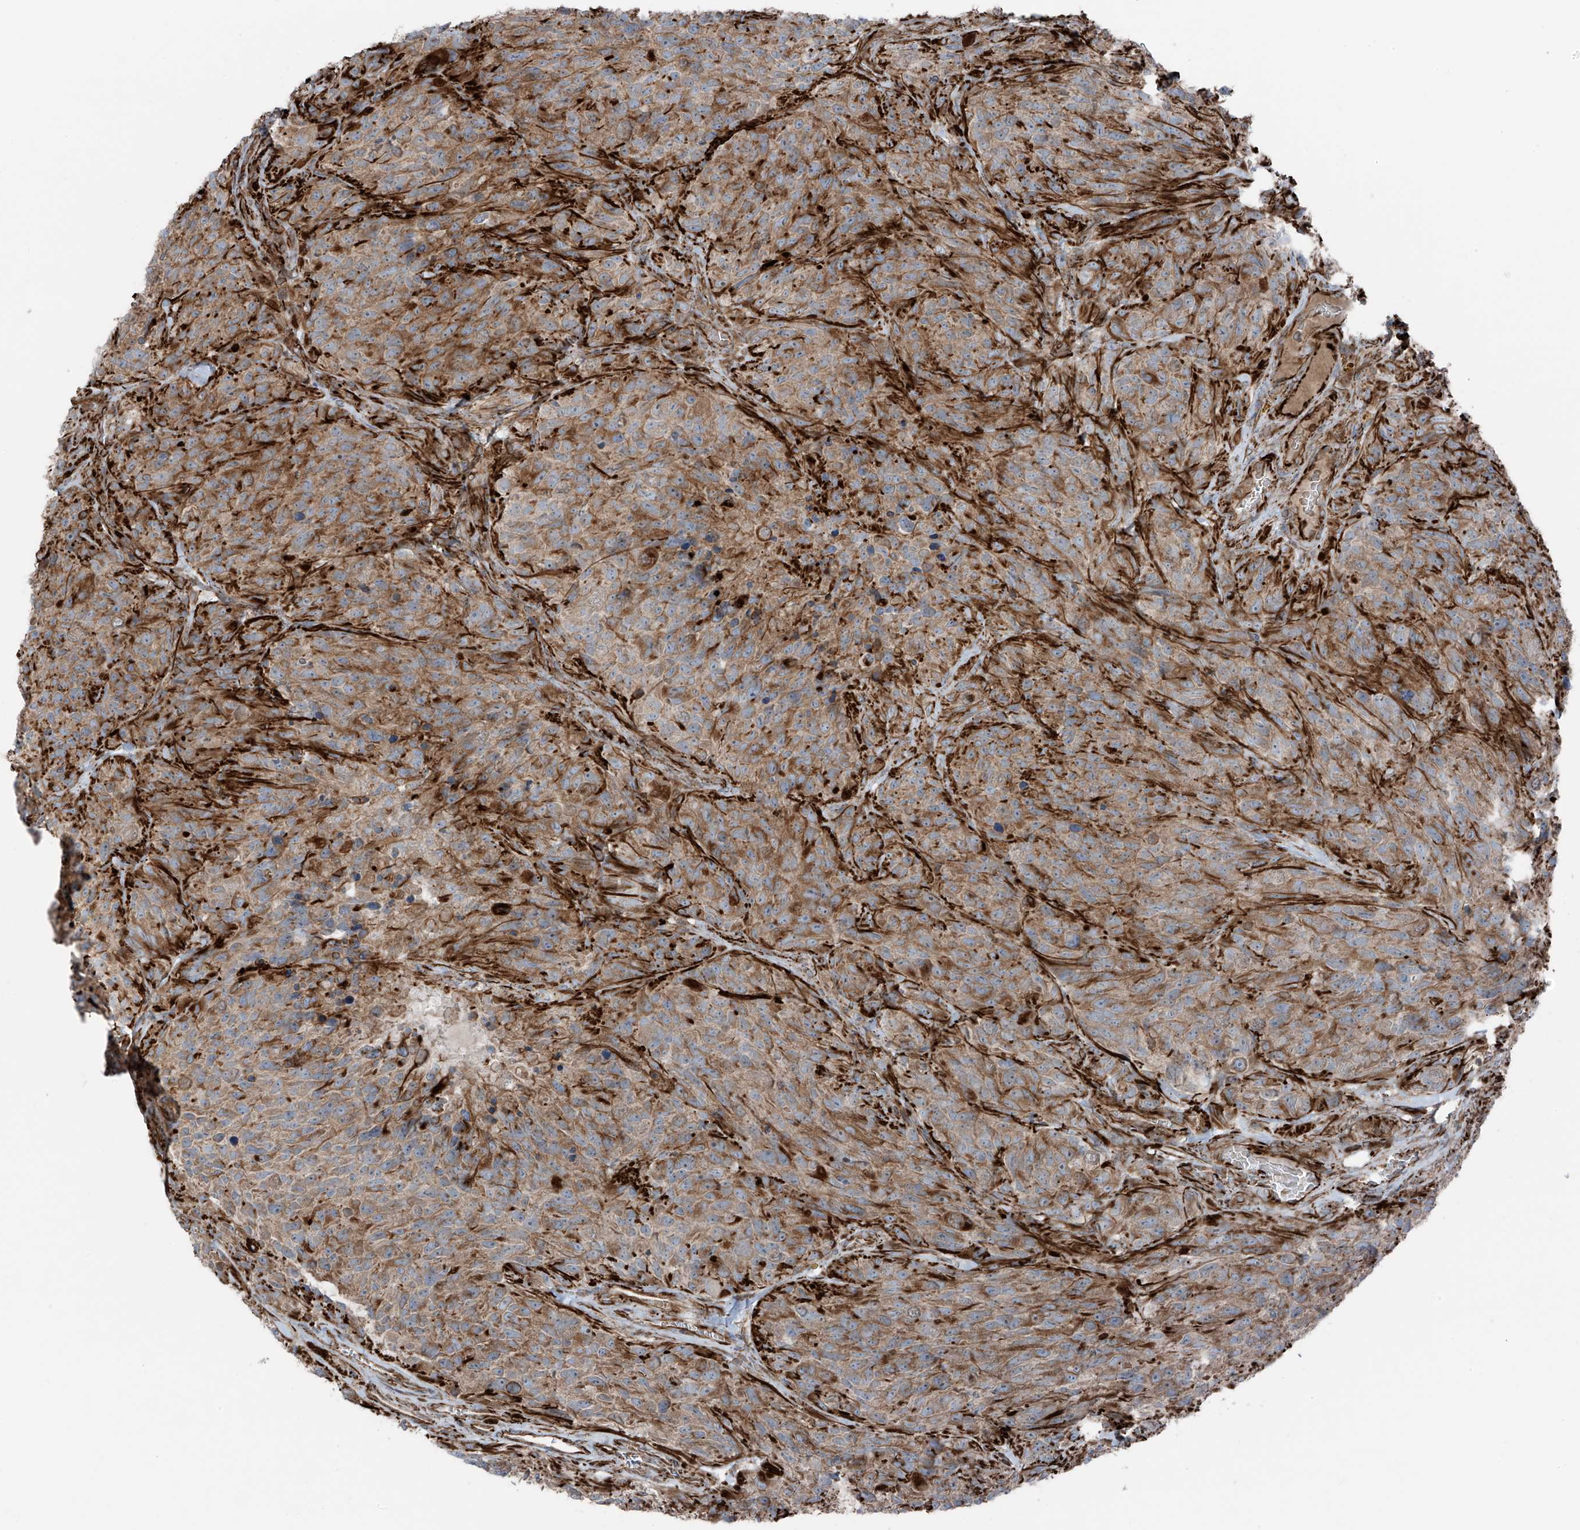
{"staining": {"intensity": "moderate", "quantity": ">75%", "location": "cytoplasmic/membranous"}, "tissue": "glioma", "cell_type": "Tumor cells", "image_type": "cancer", "snomed": [{"axis": "morphology", "description": "Glioma, malignant, High grade"}, {"axis": "topography", "description": "Brain"}], "caption": "A brown stain shows moderate cytoplasmic/membranous staining of a protein in malignant high-grade glioma tumor cells. (DAB IHC with brightfield microscopy, high magnification).", "gene": "ERLEC1", "patient": {"sex": "male", "age": 69}}